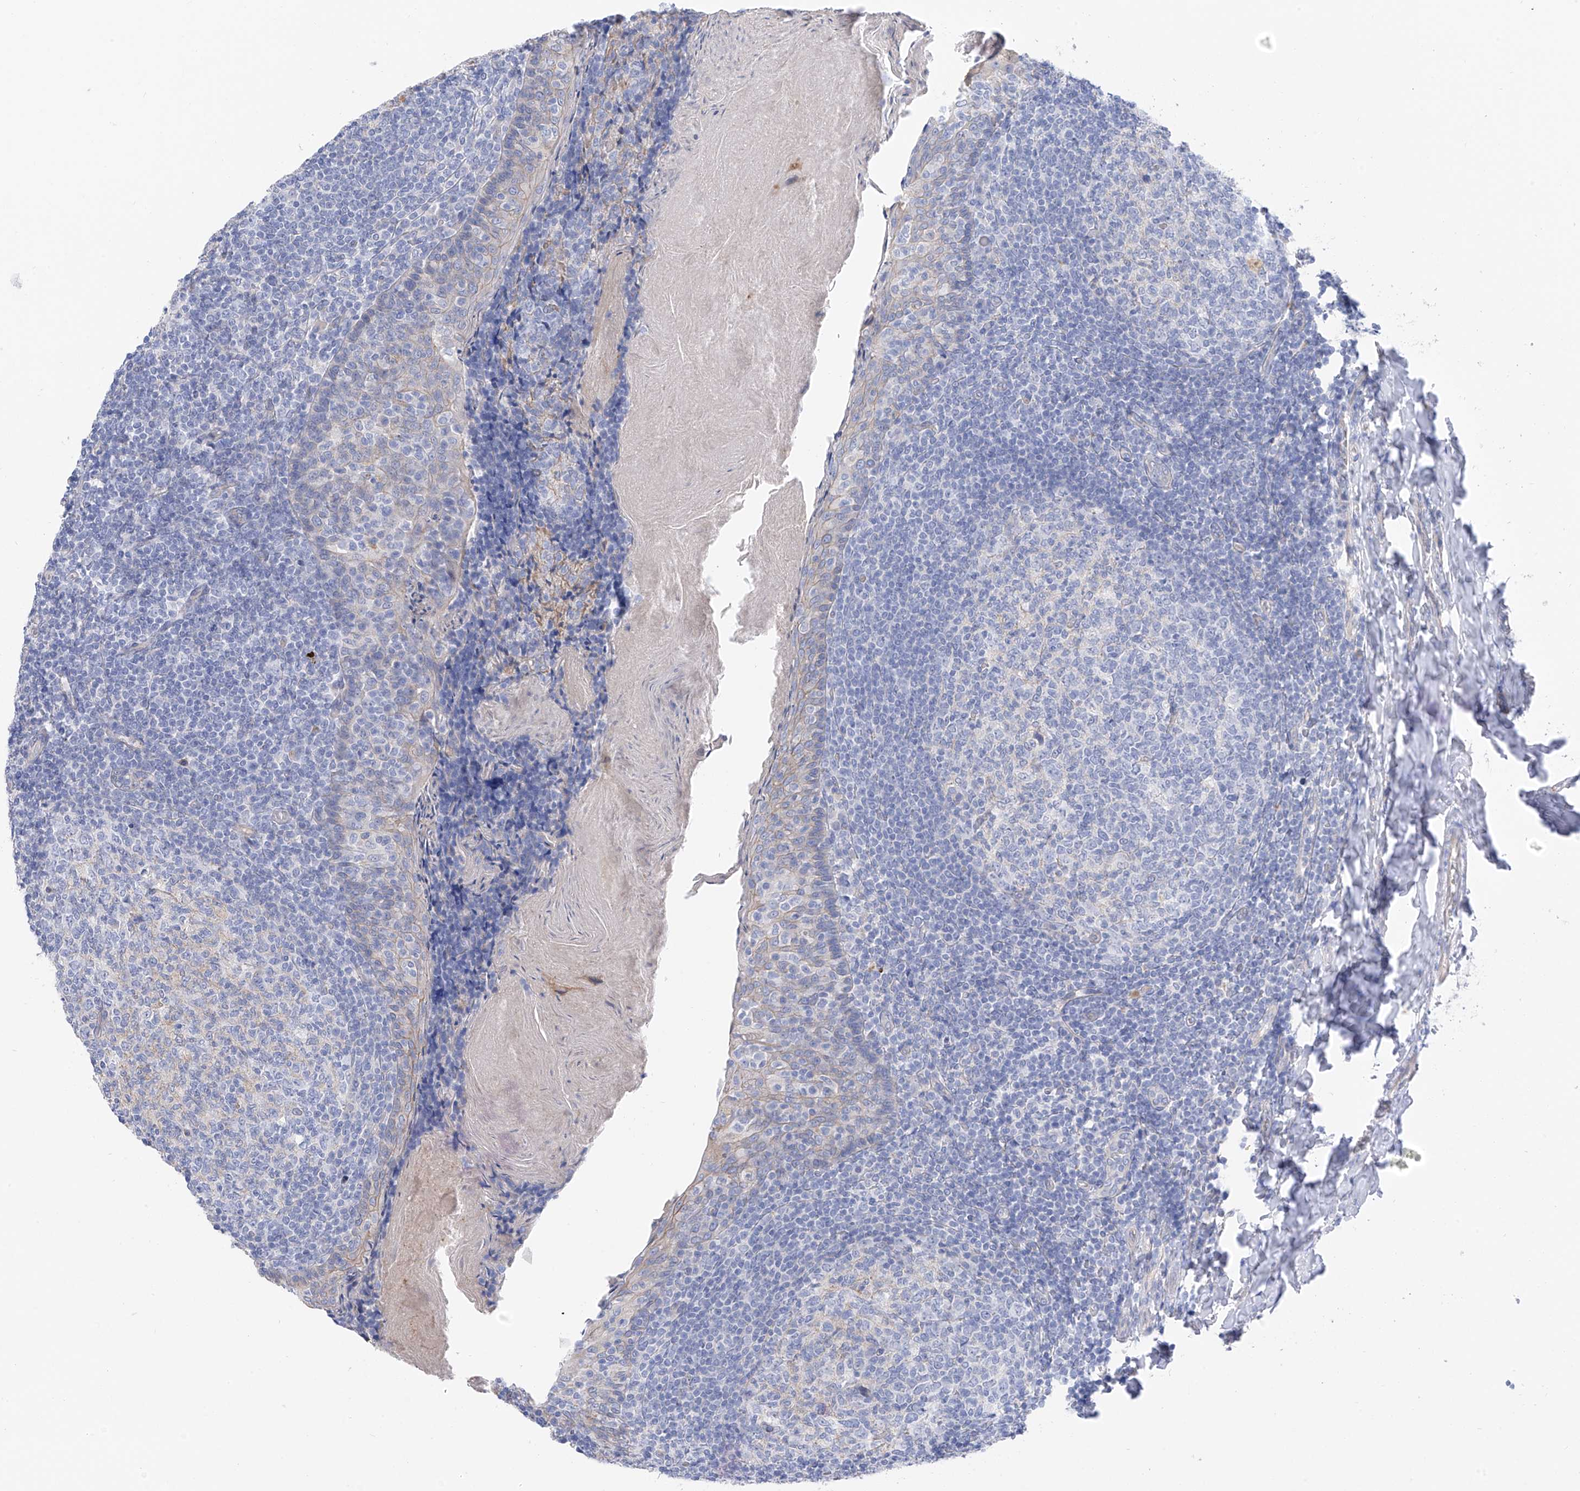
{"staining": {"intensity": "negative", "quantity": "none", "location": "none"}, "tissue": "tonsil", "cell_type": "Germinal center cells", "image_type": "normal", "snomed": [{"axis": "morphology", "description": "Normal tissue, NOS"}, {"axis": "topography", "description": "Tonsil"}], "caption": "Micrograph shows no protein staining in germinal center cells of benign tonsil.", "gene": "ITGA9", "patient": {"sex": "female", "age": 19}}